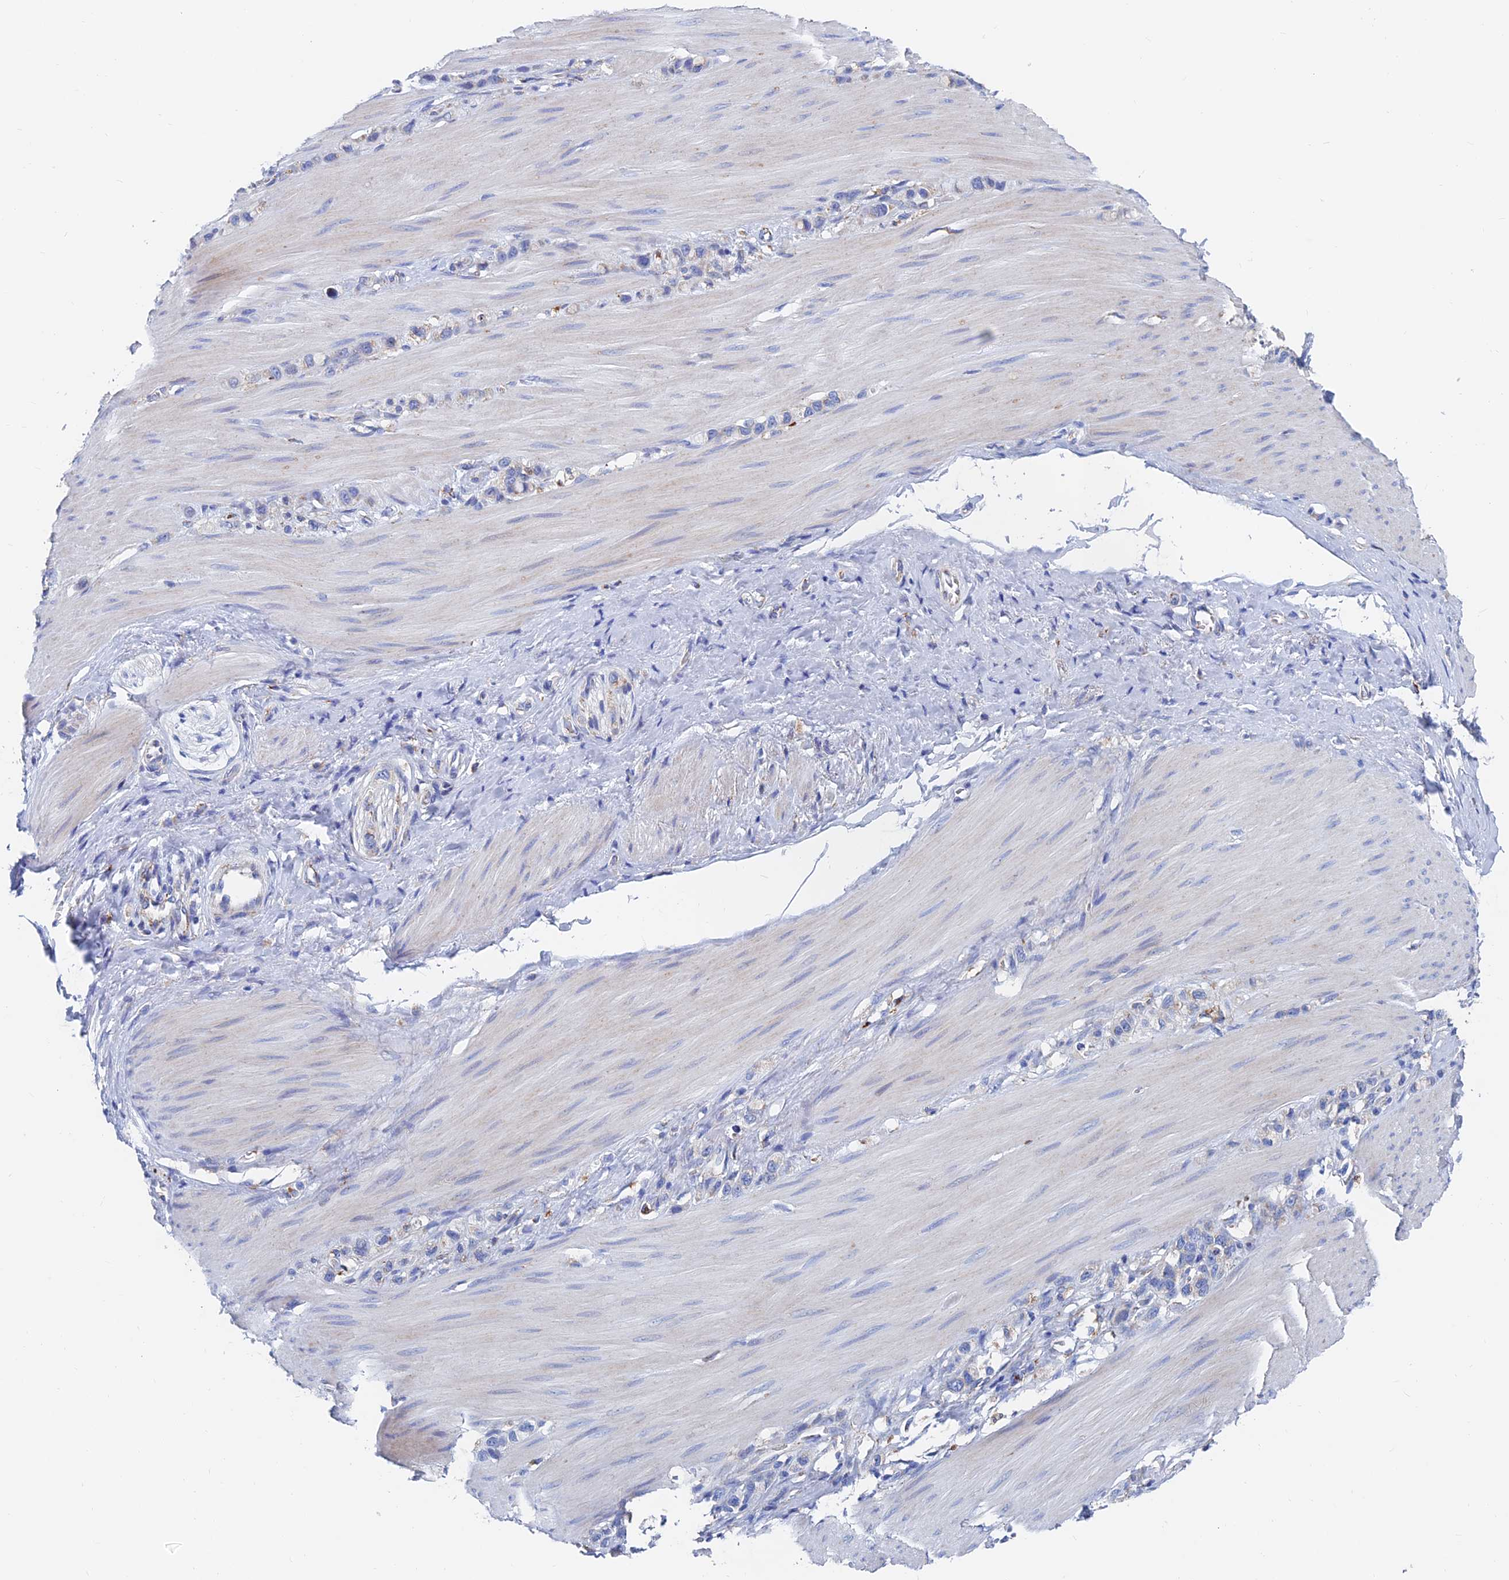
{"staining": {"intensity": "negative", "quantity": "none", "location": "none"}, "tissue": "stomach cancer", "cell_type": "Tumor cells", "image_type": "cancer", "snomed": [{"axis": "morphology", "description": "Adenocarcinoma, NOS"}, {"axis": "topography", "description": "Stomach"}], "caption": "Human stomach cancer (adenocarcinoma) stained for a protein using IHC displays no positivity in tumor cells.", "gene": "SPNS1", "patient": {"sex": "female", "age": 65}}